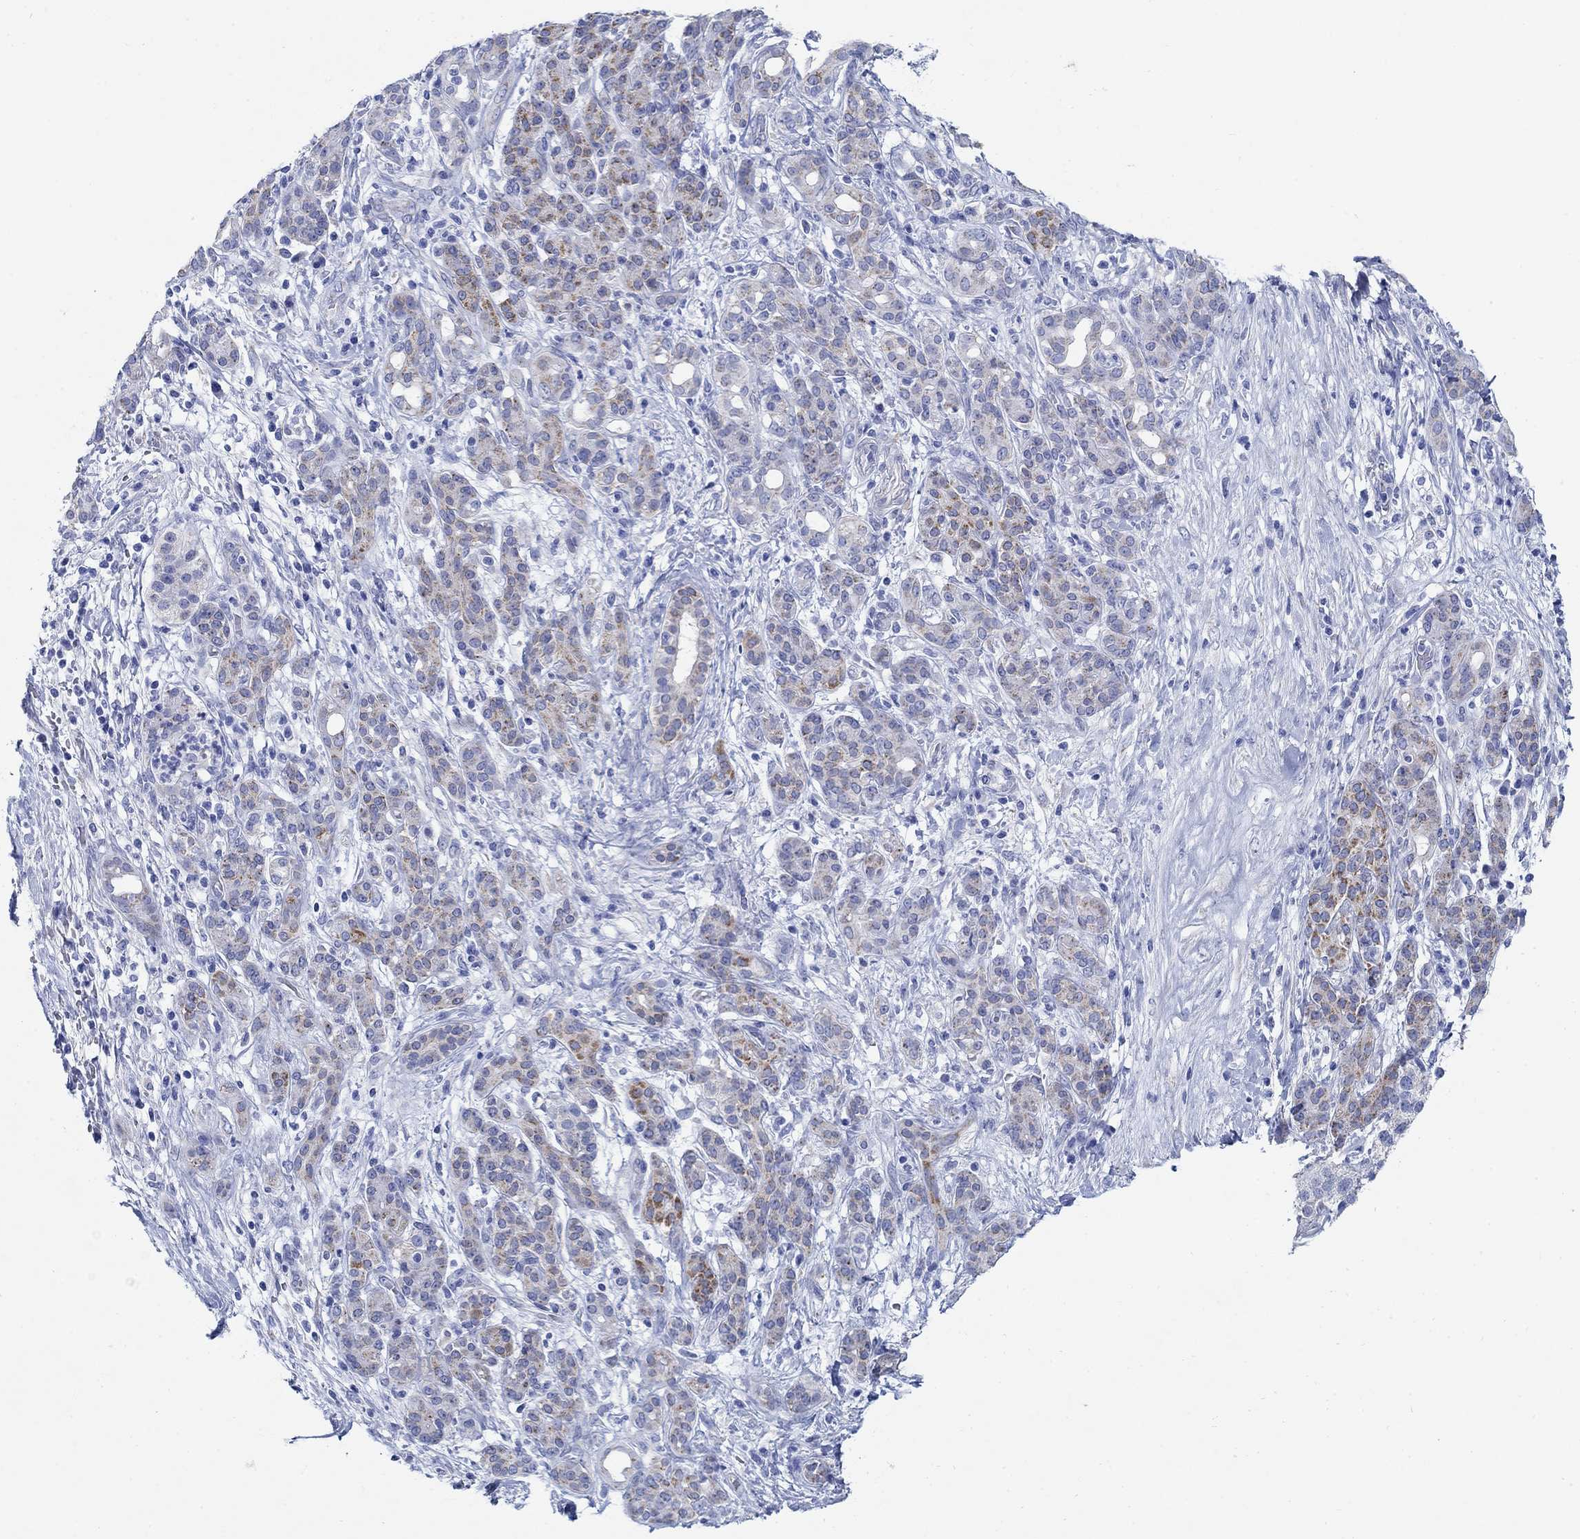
{"staining": {"intensity": "moderate", "quantity": "25%-75%", "location": "cytoplasmic/membranous"}, "tissue": "pancreatic cancer", "cell_type": "Tumor cells", "image_type": "cancer", "snomed": [{"axis": "morphology", "description": "Adenocarcinoma, NOS"}, {"axis": "topography", "description": "Pancreas"}], "caption": "The histopathology image reveals immunohistochemical staining of pancreatic adenocarcinoma. There is moderate cytoplasmic/membranous expression is present in about 25%-75% of tumor cells.", "gene": "ZDHHC14", "patient": {"sex": "male", "age": 44}}